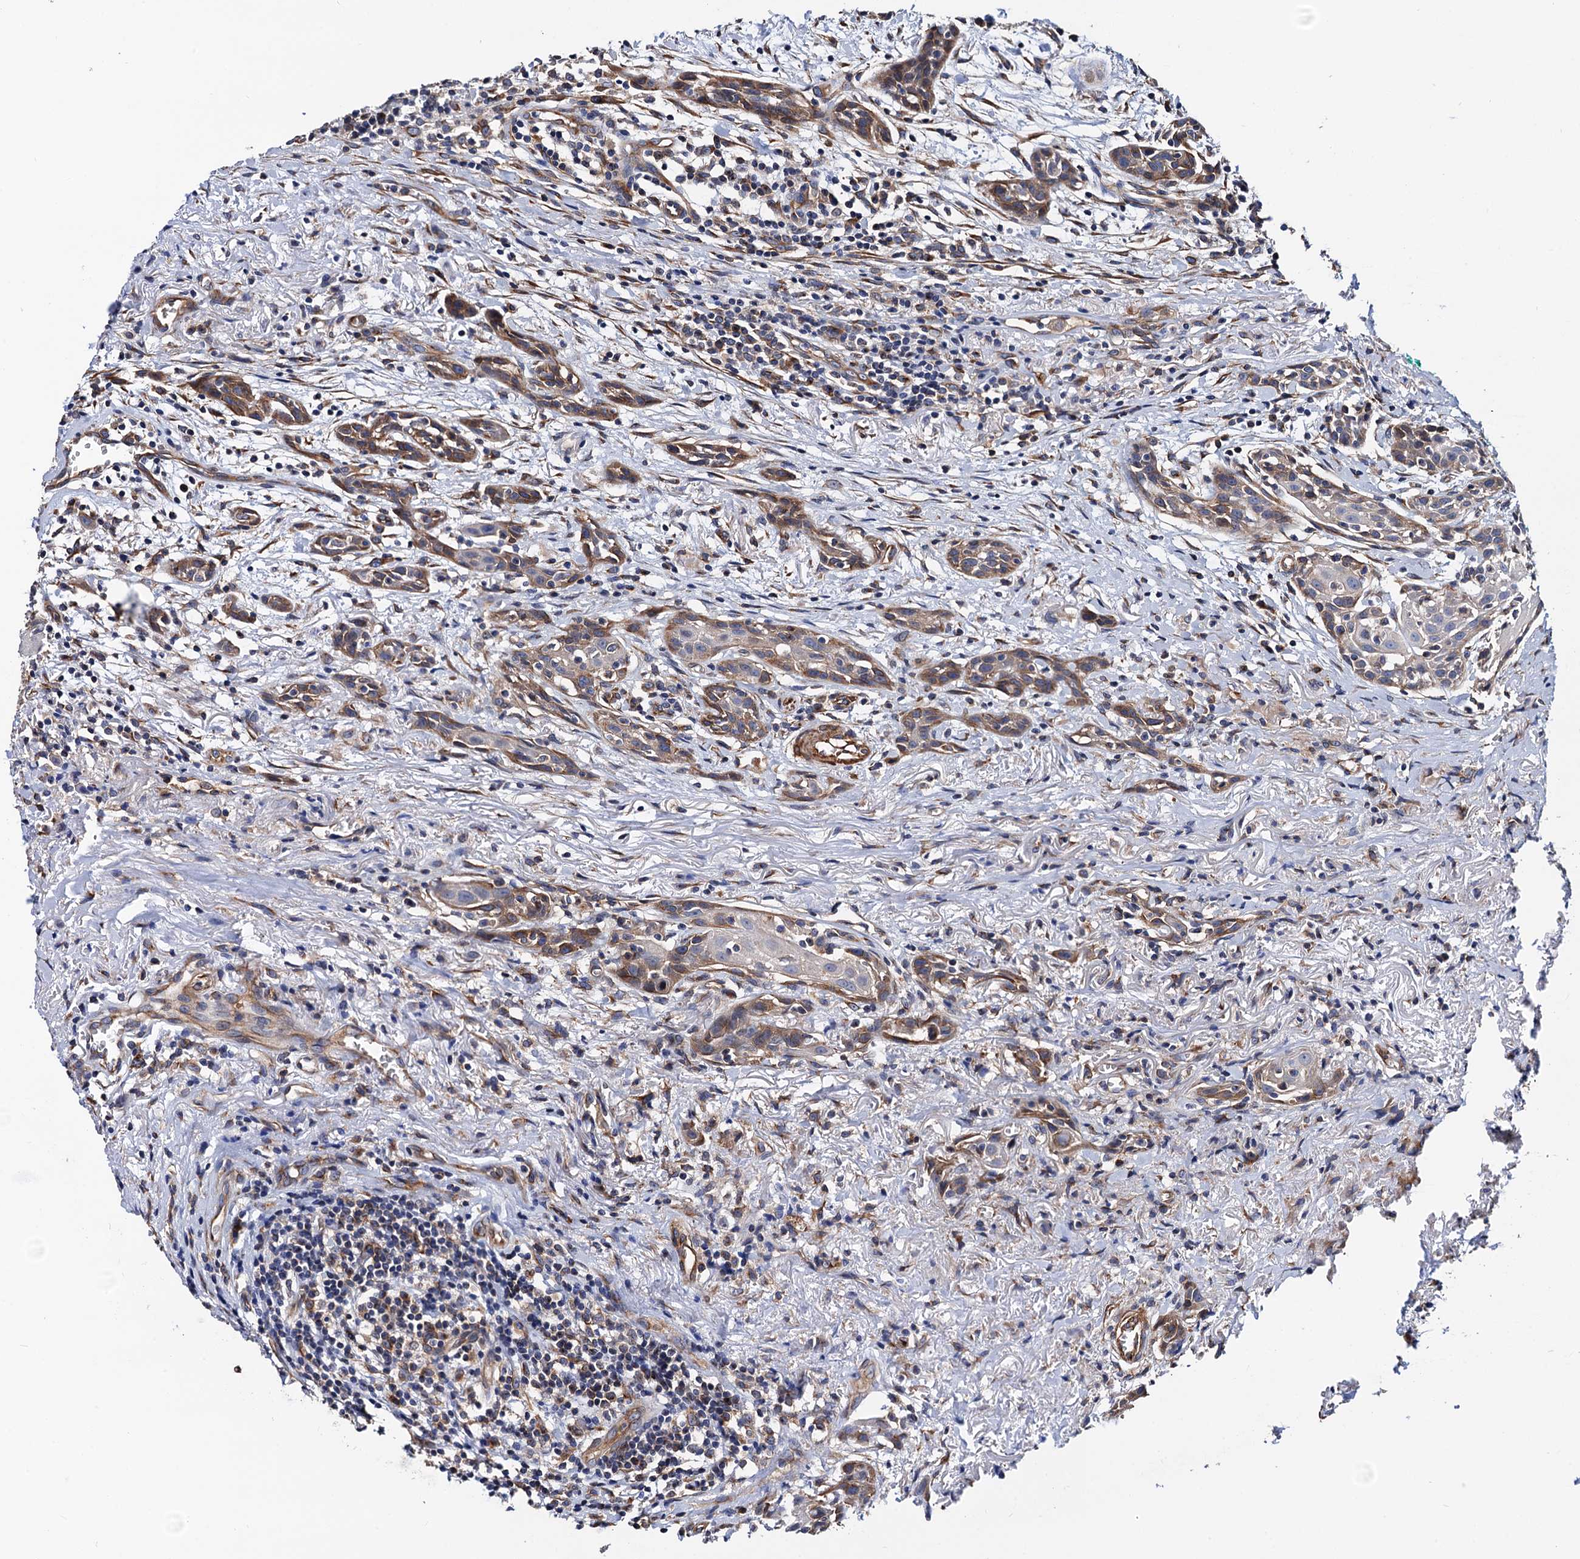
{"staining": {"intensity": "moderate", "quantity": ">75%", "location": "cytoplasmic/membranous"}, "tissue": "head and neck cancer", "cell_type": "Tumor cells", "image_type": "cancer", "snomed": [{"axis": "morphology", "description": "Squamous cell carcinoma, NOS"}, {"axis": "topography", "description": "Oral tissue"}, {"axis": "topography", "description": "Head-Neck"}], "caption": "Protein expression analysis of head and neck cancer (squamous cell carcinoma) exhibits moderate cytoplasmic/membranous expression in approximately >75% of tumor cells. Using DAB (3,3'-diaminobenzidine) (brown) and hematoxylin (blue) stains, captured at high magnification using brightfield microscopy.", "gene": "ZDHHC18", "patient": {"sex": "female", "age": 50}}